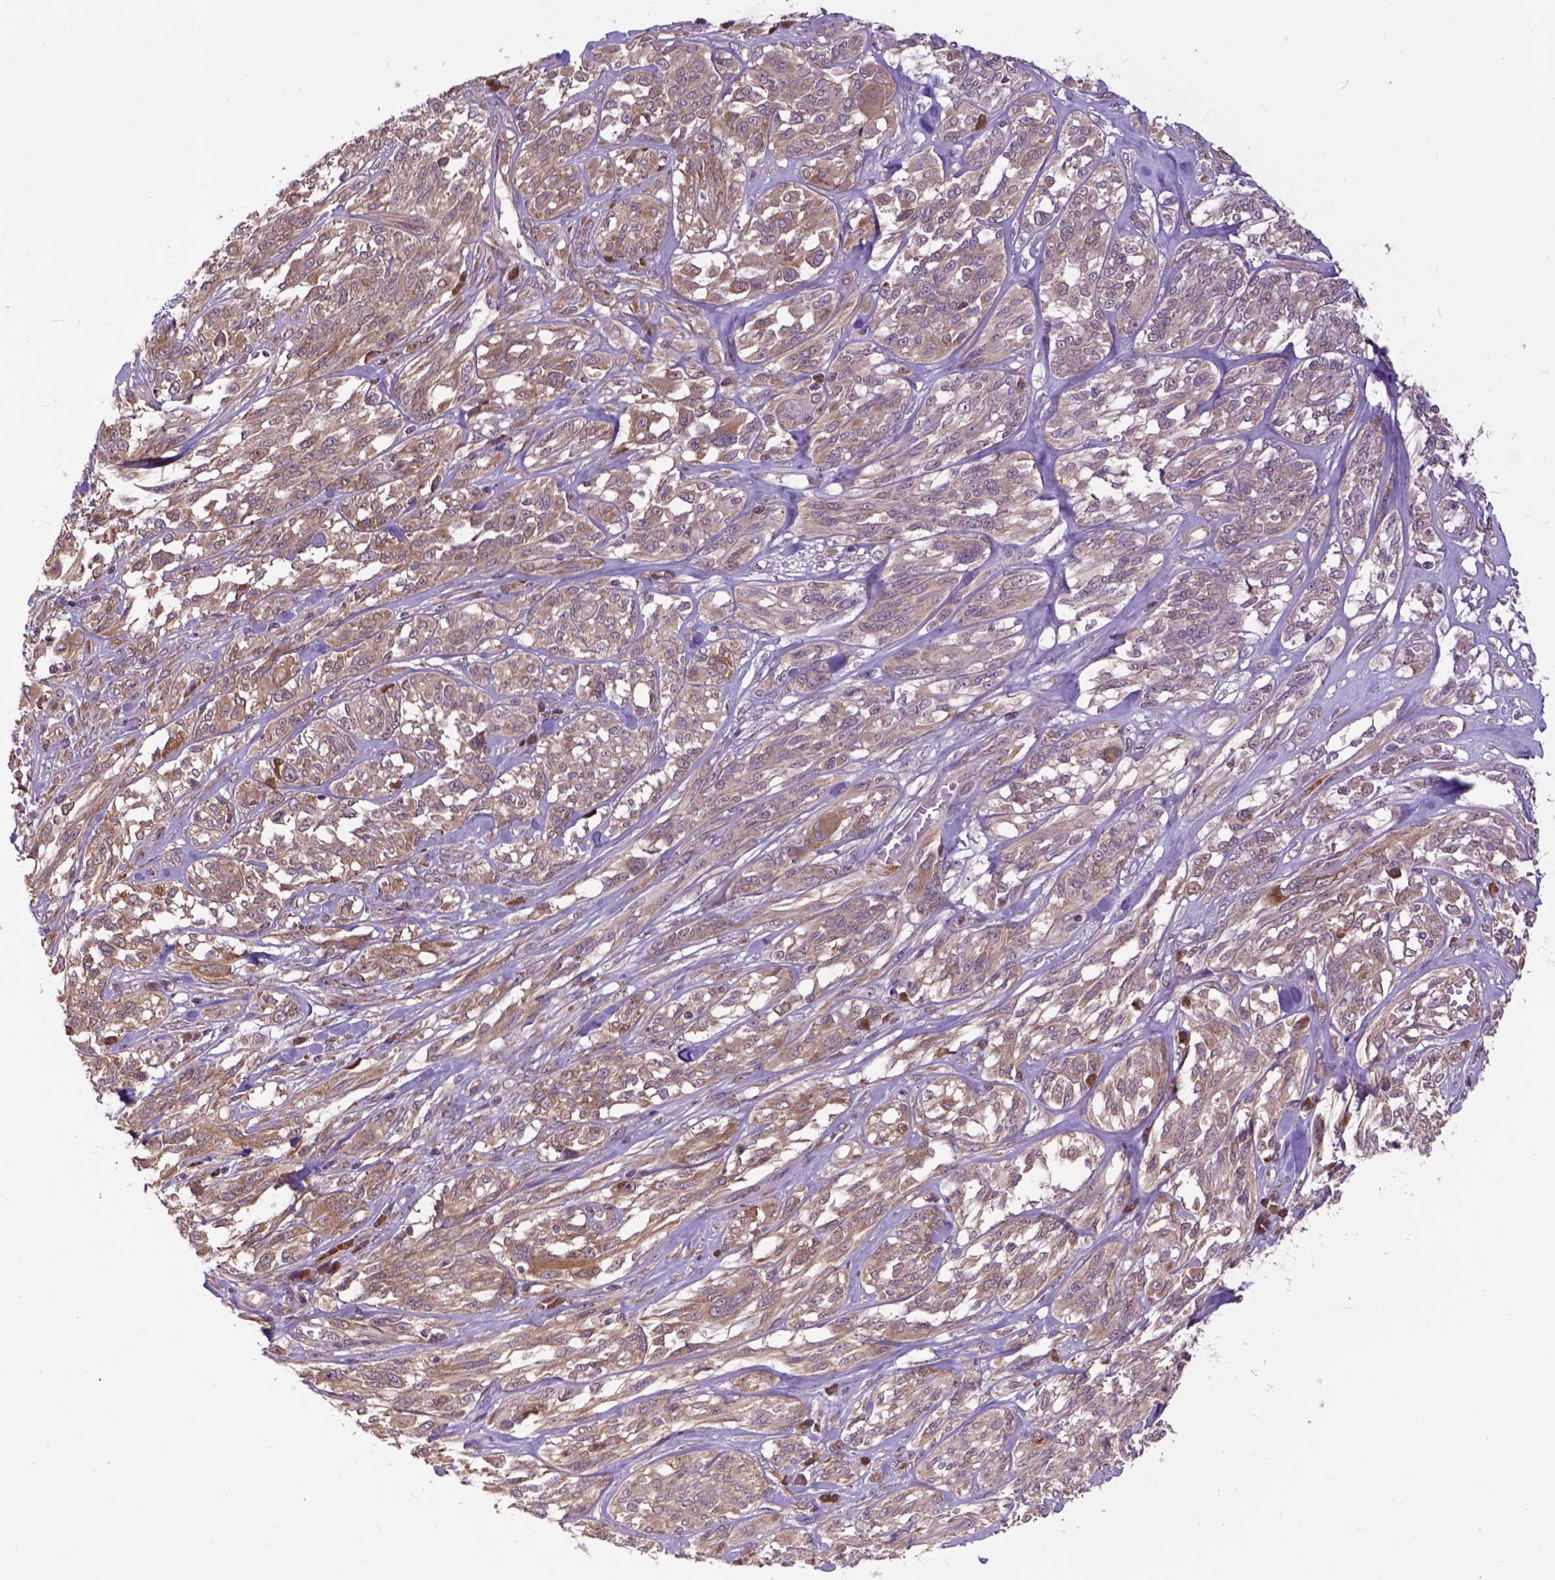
{"staining": {"intensity": "weak", "quantity": ">75%", "location": "cytoplasmic/membranous"}, "tissue": "melanoma", "cell_type": "Tumor cells", "image_type": "cancer", "snomed": [{"axis": "morphology", "description": "Malignant melanoma, NOS"}, {"axis": "topography", "description": "Skin"}], "caption": "Malignant melanoma stained for a protein (brown) demonstrates weak cytoplasmic/membranous positive positivity in about >75% of tumor cells.", "gene": "ARL1", "patient": {"sex": "female", "age": 91}}